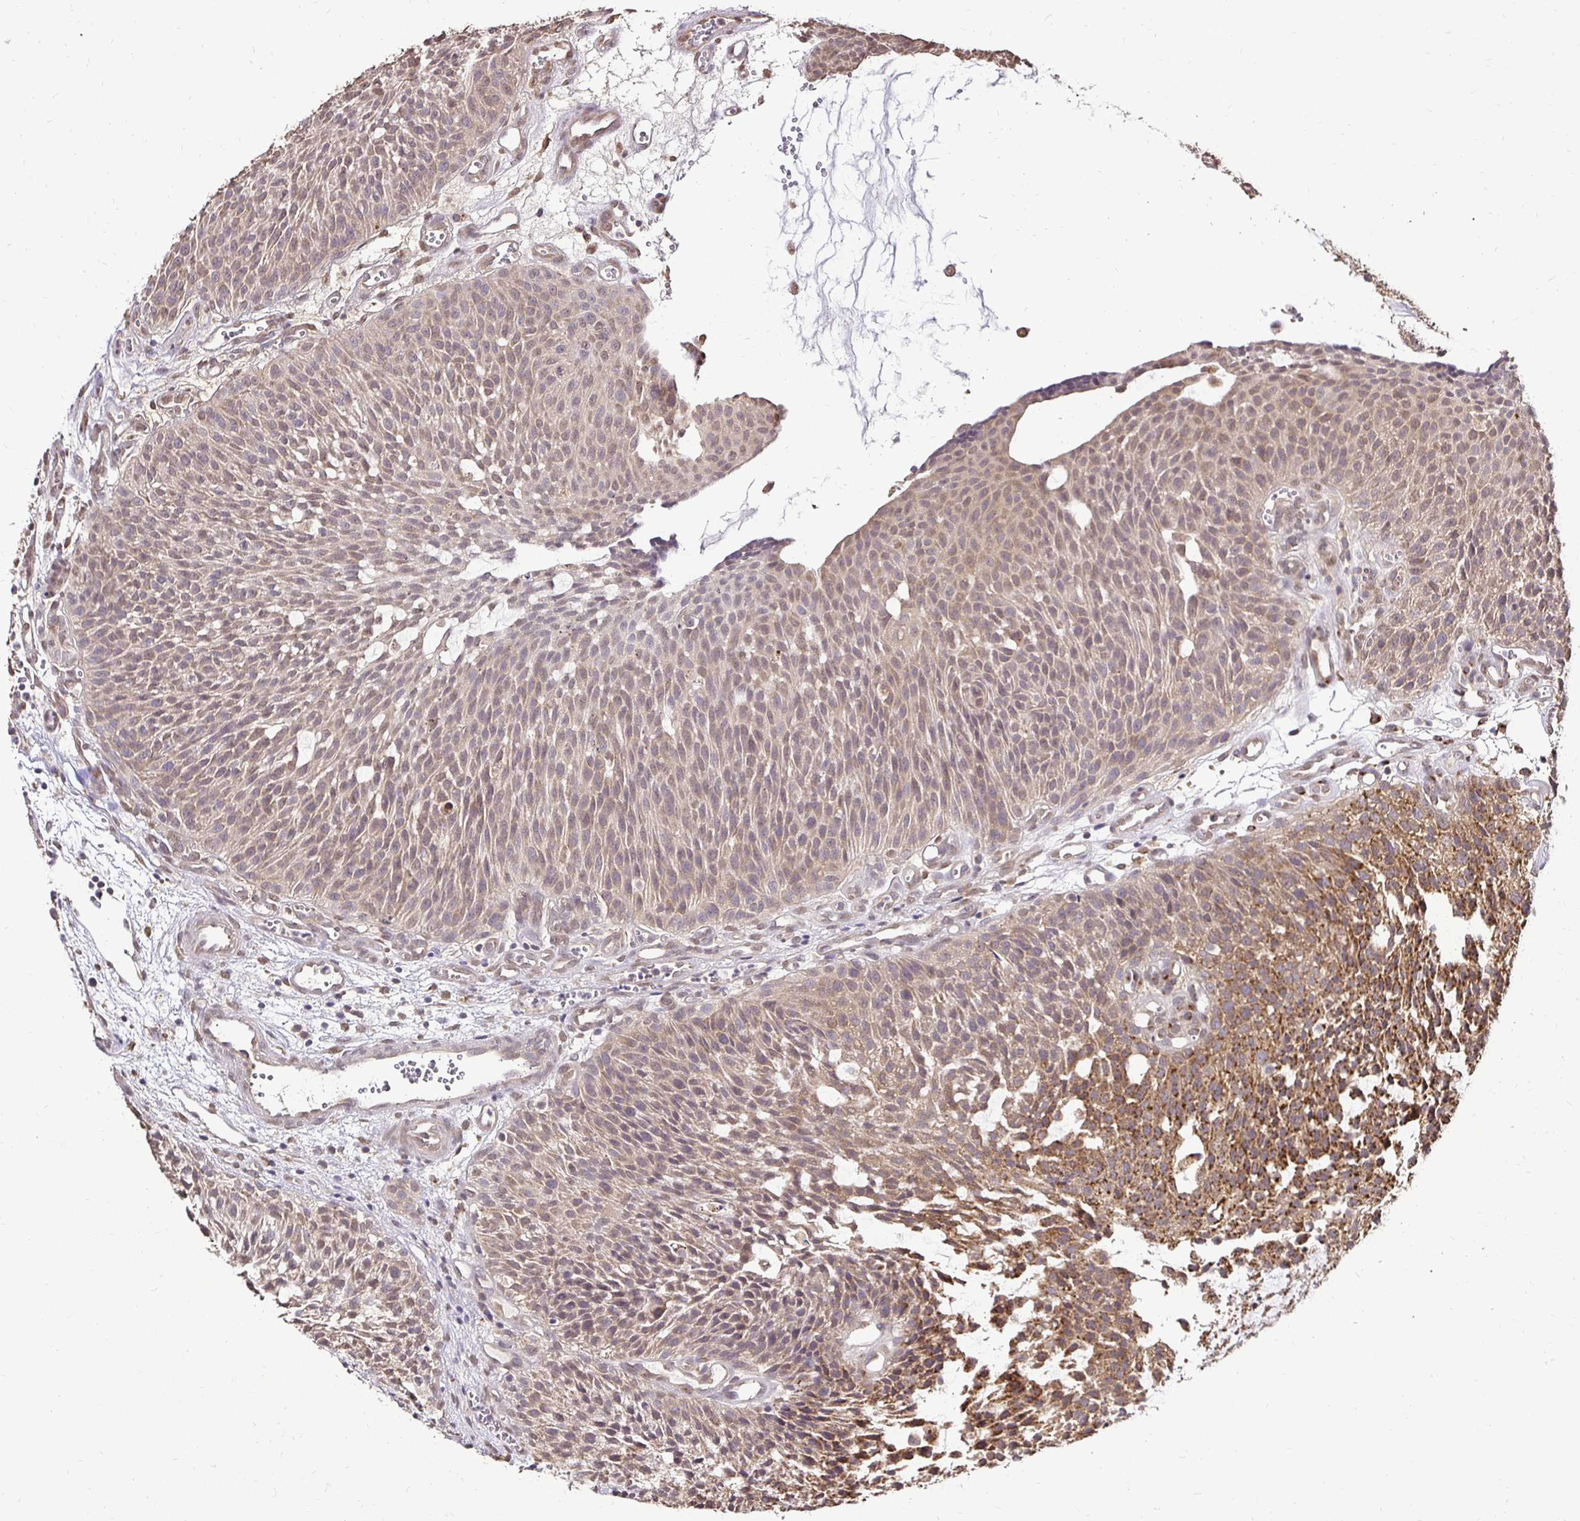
{"staining": {"intensity": "moderate", "quantity": ">75%", "location": "cytoplasmic/membranous,nuclear"}, "tissue": "urothelial cancer", "cell_type": "Tumor cells", "image_type": "cancer", "snomed": [{"axis": "morphology", "description": "Urothelial carcinoma, NOS"}, {"axis": "topography", "description": "Urinary bladder"}], "caption": "Urothelial cancer tissue reveals moderate cytoplasmic/membranous and nuclear staining in approximately >75% of tumor cells, visualized by immunohistochemistry.", "gene": "RHEBL1", "patient": {"sex": "male", "age": 84}}